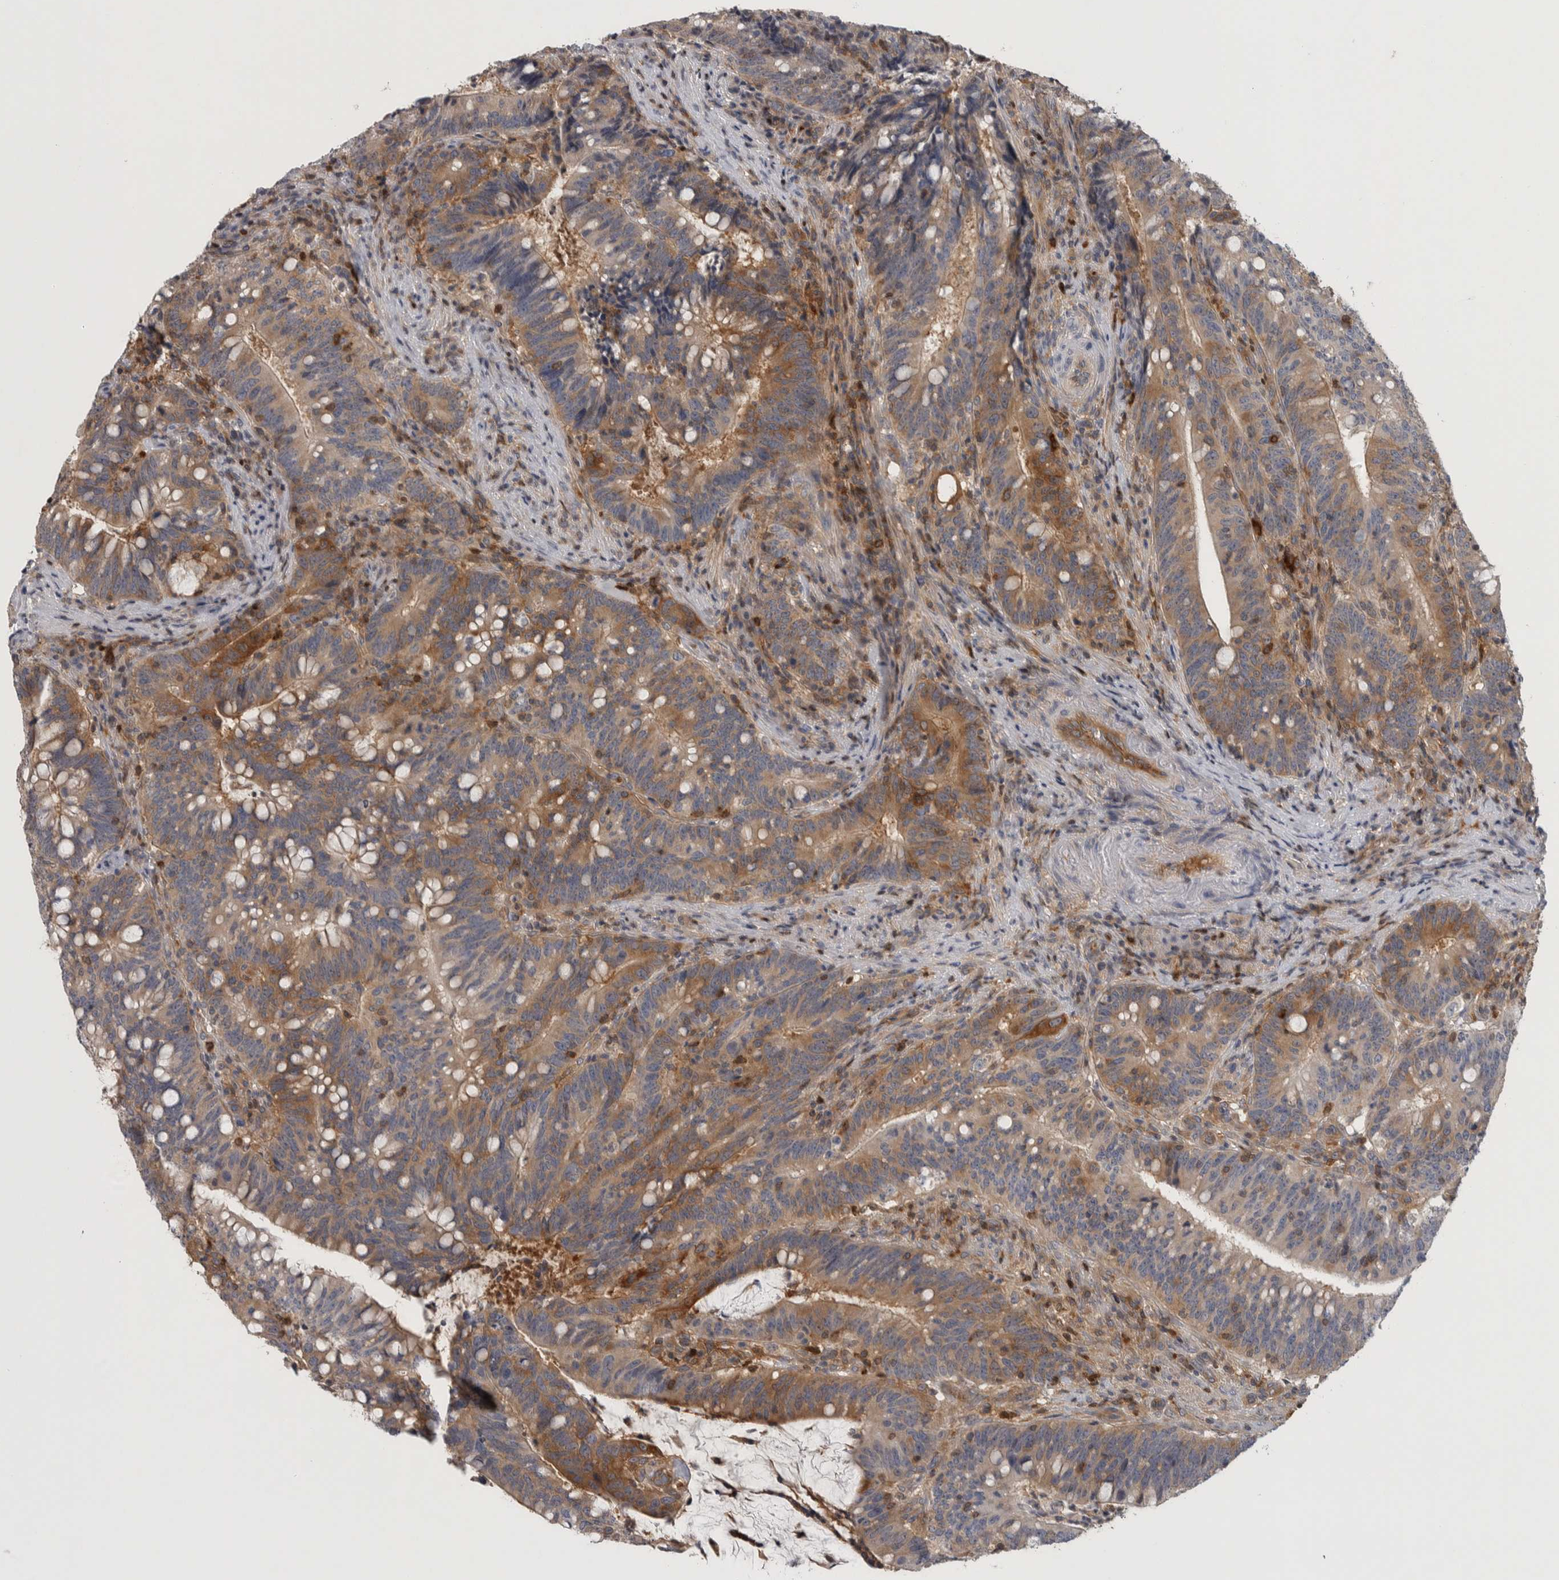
{"staining": {"intensity": "moderate", "quantity": ">75%", "location": "cytoplasmic/membranous"}, "tissue": "colorectal cancer", "cell_type": "Tumor cells", "image_type": "cancer", "snomed": [{"axis": "morphology", "description": "Adenocarcinoma, NOS"}, {"axis": "topography", "description": "Colon"}], "caption": "Immunohistochemistry photomicrograph of neoplastic tissue: human colorectal adenocarcinoma stained using immunohistochemistry exhibits medium levels of moderate protein expression localized specifically in the cytoplasmic/membranous of tumor cells, appearing as a cytoplasmic/membranous brown color.", "gene": "NFKB2", "patient": {"sex": "female", "age": 66}}